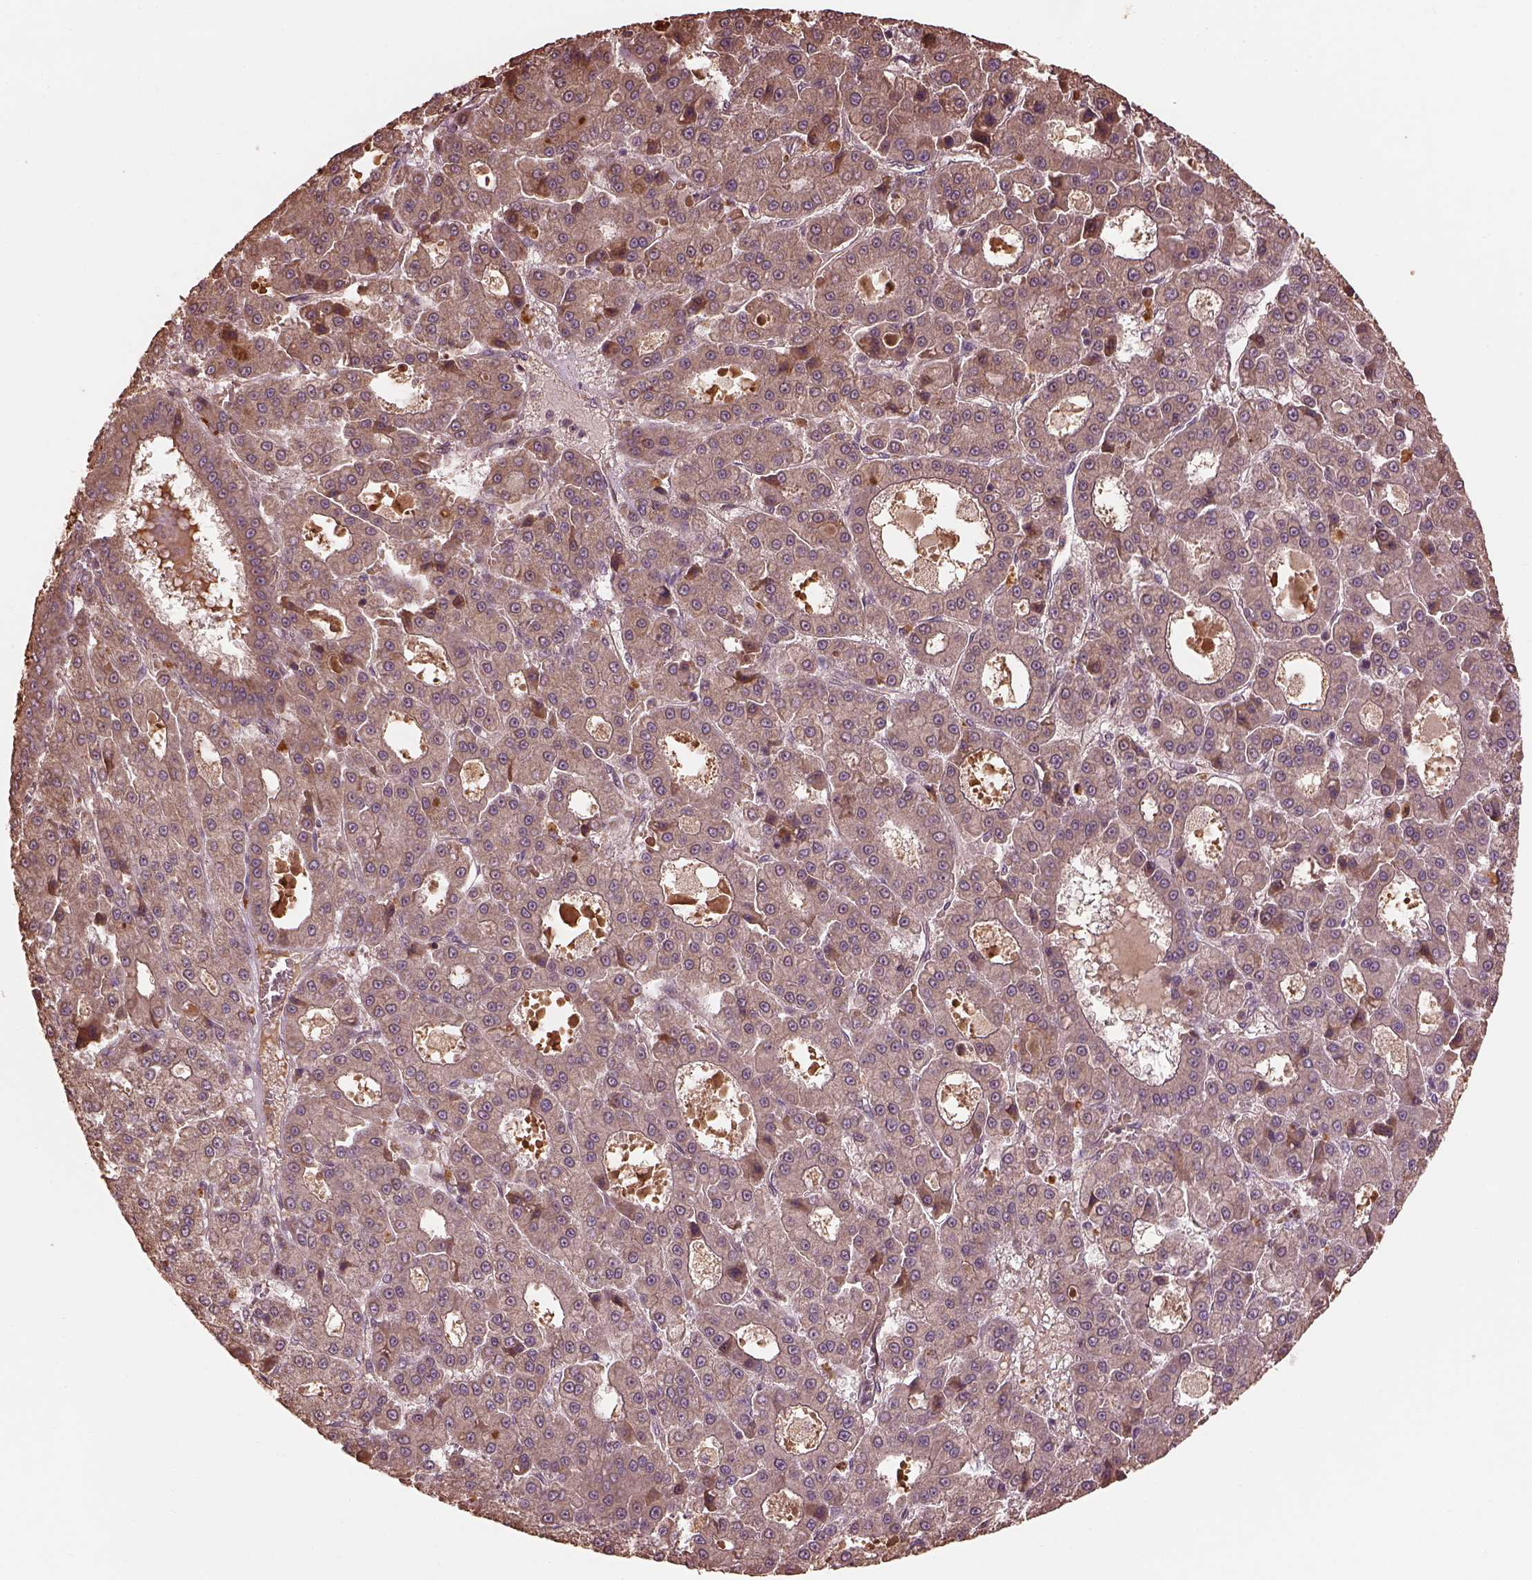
{"staining": {"intensity": "weak", "quantity": ">75%", "location": "cytoplasmic/membranous"}, "tissue": "liver cancer", "cell_type": "Tumor cells", "image_type": "cancer", "snomed": [{"axis": "morphology", "description": "Carcinoma, Hepatocellular, NOS"}, {"axis": "topography", "description": "Liver"}], "caption": "Immunohistochemical staining of liver cancer (hepatocellular carcinoma) shows weak cytoplasmic/membranous protein staining in approximately >75% of tumor cells.", "gene": "METTL4", "patient": {"sex": "male", "age": 70}}